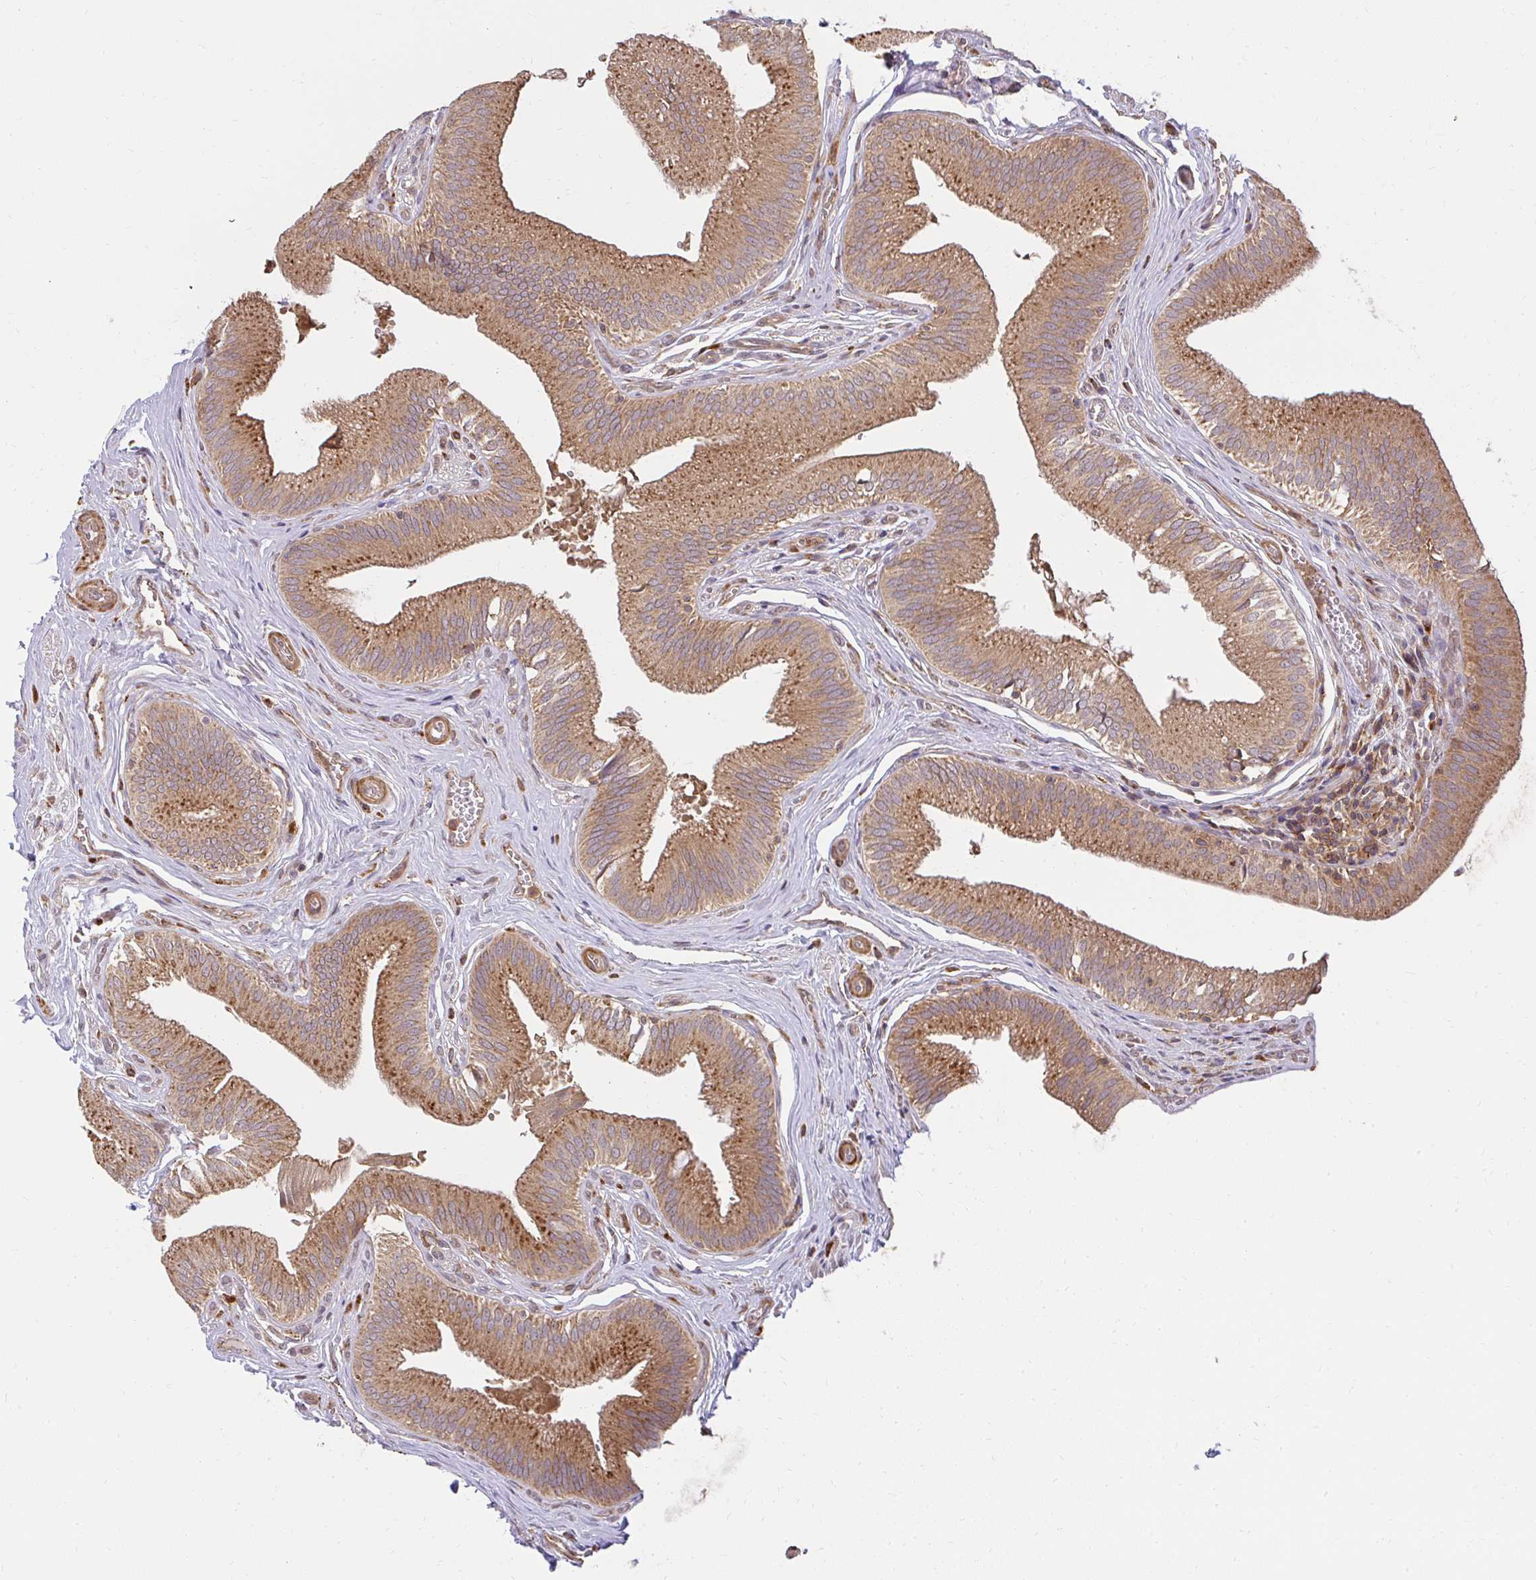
{"staining": {"intensity": "moderate", "quantity": ">75%", "location": "cytoplasmic/membranous"}, "tissue": "gallbladder", "cell_type": "Glandular cells", "image_type": "normal", "snomed": [{"axis": "morphology", "description": "Normal tissue, NOS"}, {"axis": "topography", "description": "Gallbladder"}], "caption": "This micrograph exhibits immunohistochemistry (IHC) staining of unremarkable gallbladder, with medium moderate cytoplasmic/membranous expression in approximately >75% of glandular cells.", "gene": "GNS", "patient": {"sex": "male", "age": 17}}